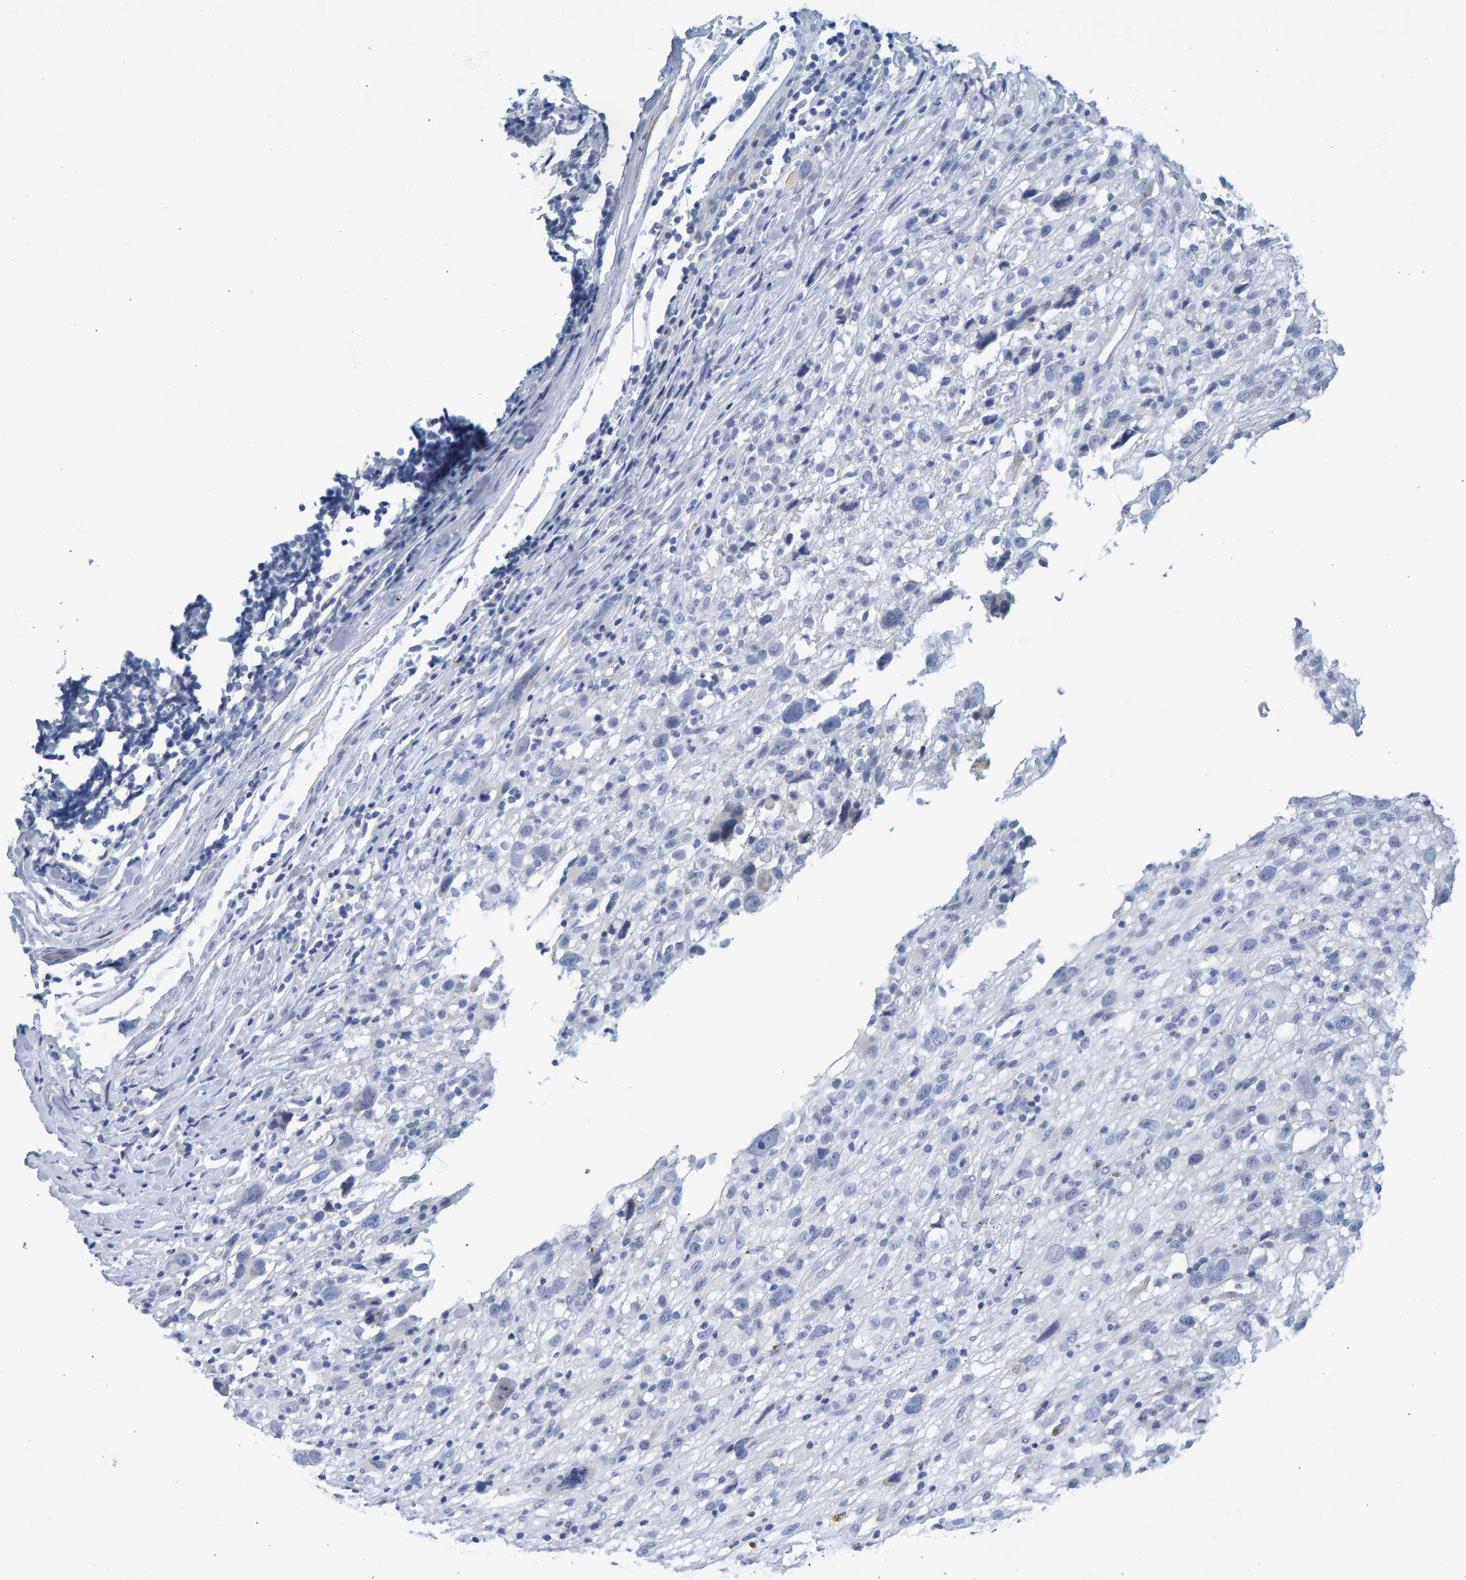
{"staining": {"intensity": "negative", "quantity": "none", "location": "none"}, "tissue": "melanoma", "cell_type": "Tumor cells", "image_type": "cancer", "snomed": [{"axis": "morphology", "description": "Malignant melanoma, NOS"}, {"axis": "topography", "description": "Skin"}], "caption": "There is no significant positivity in tumor cells of malignant melanoma.", "gene": "SLC34A3", "patient": {"sex": "female", "age": 55}}